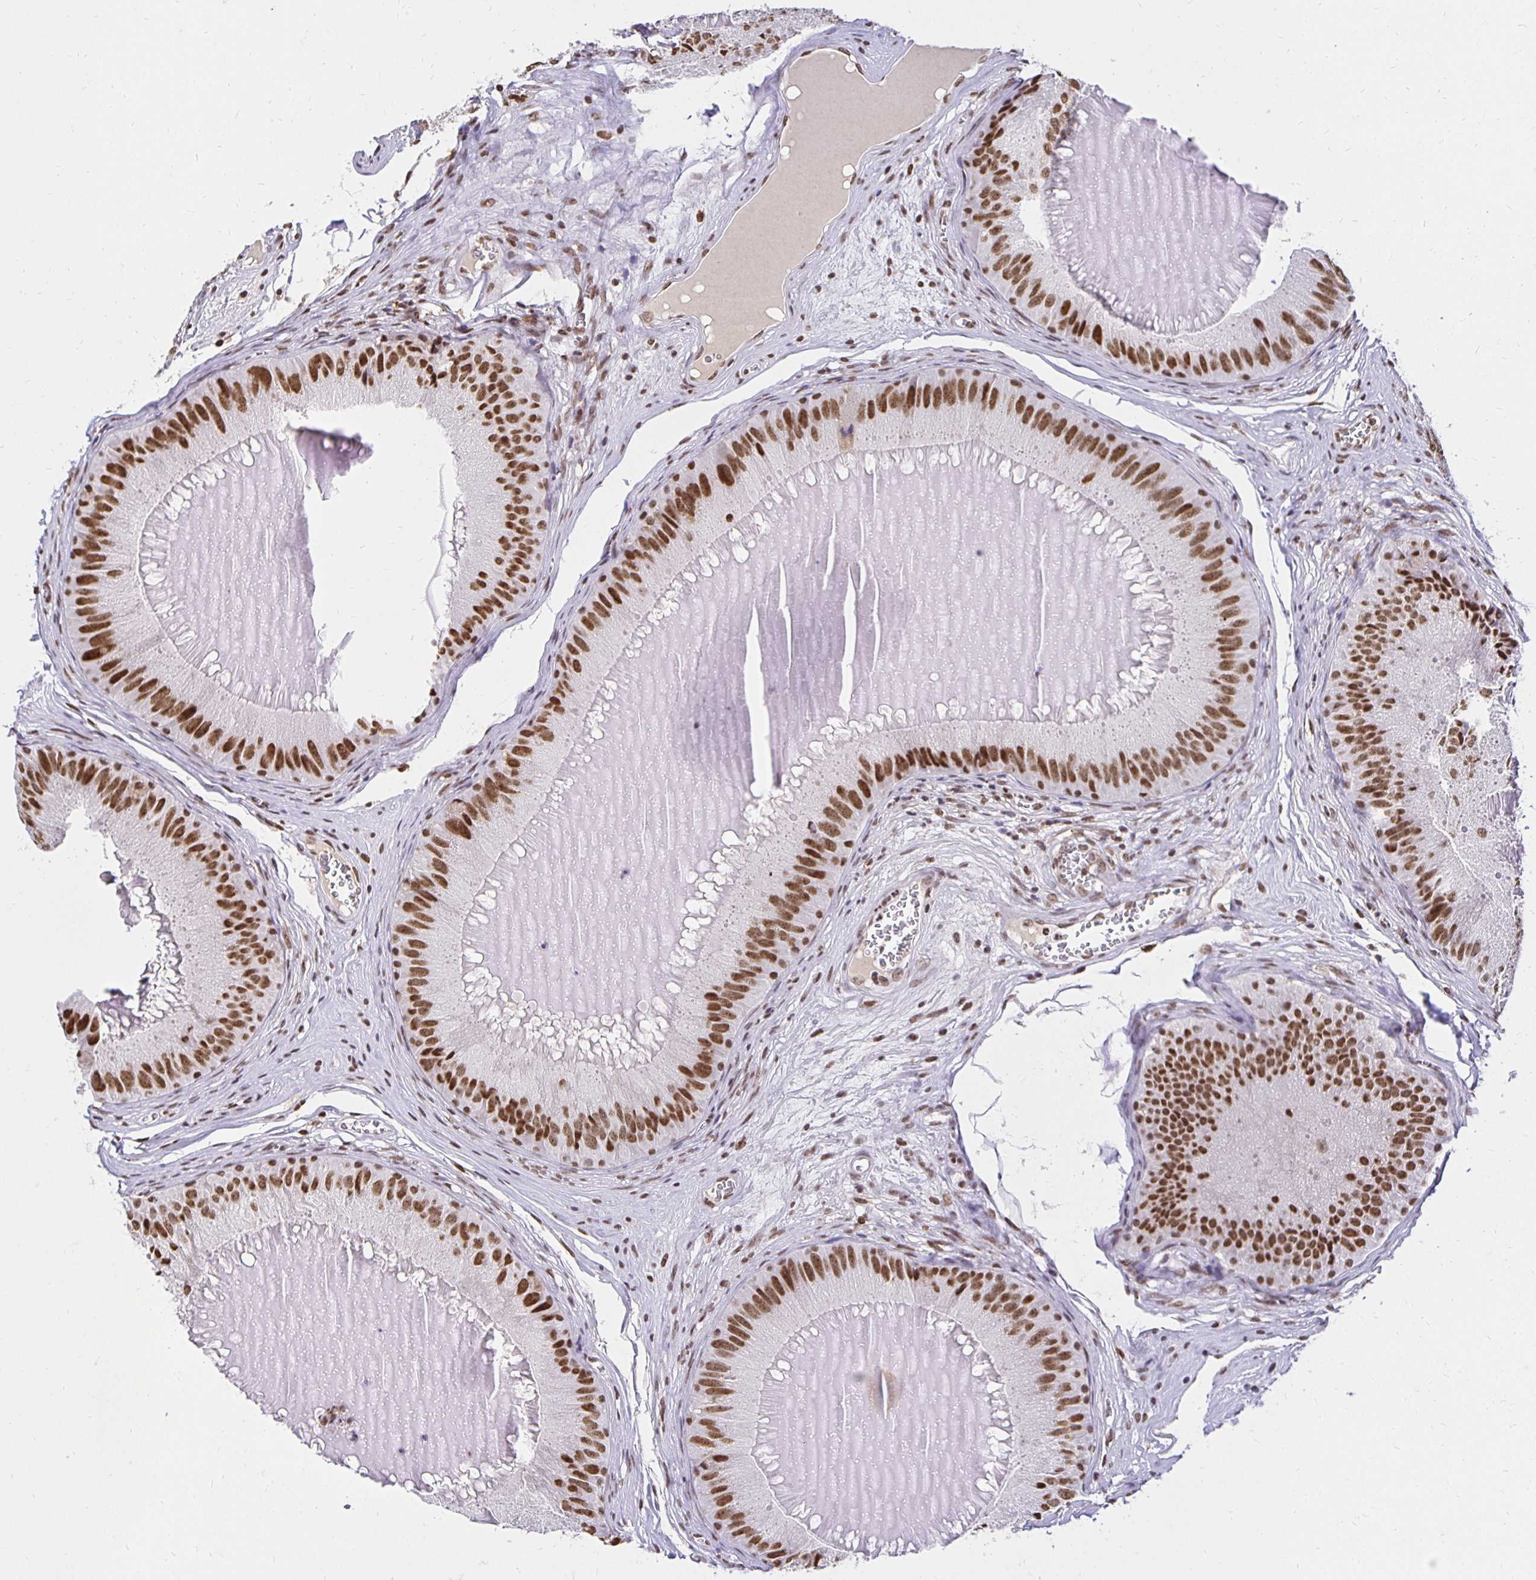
{"staining": {"intensity": "strong", "quantity": ">75%", "location": "nuclear"}, "tissue": "epididymis", "cell_type": "Glandular cells", "image_type": "normal", "snomed": [{"axis": "morphology", "description": "Normal tissue, NOS"}, {"axis": "topography", "description": "Epididymis, spermatic cord, NOS"}], "caption": "Protein staining demonstrates strong nuclear staining in about >75% of glandular cells in benign epididymis.", "gene": "ZNF579", "patient": {"sex": "male", "age": 39}}